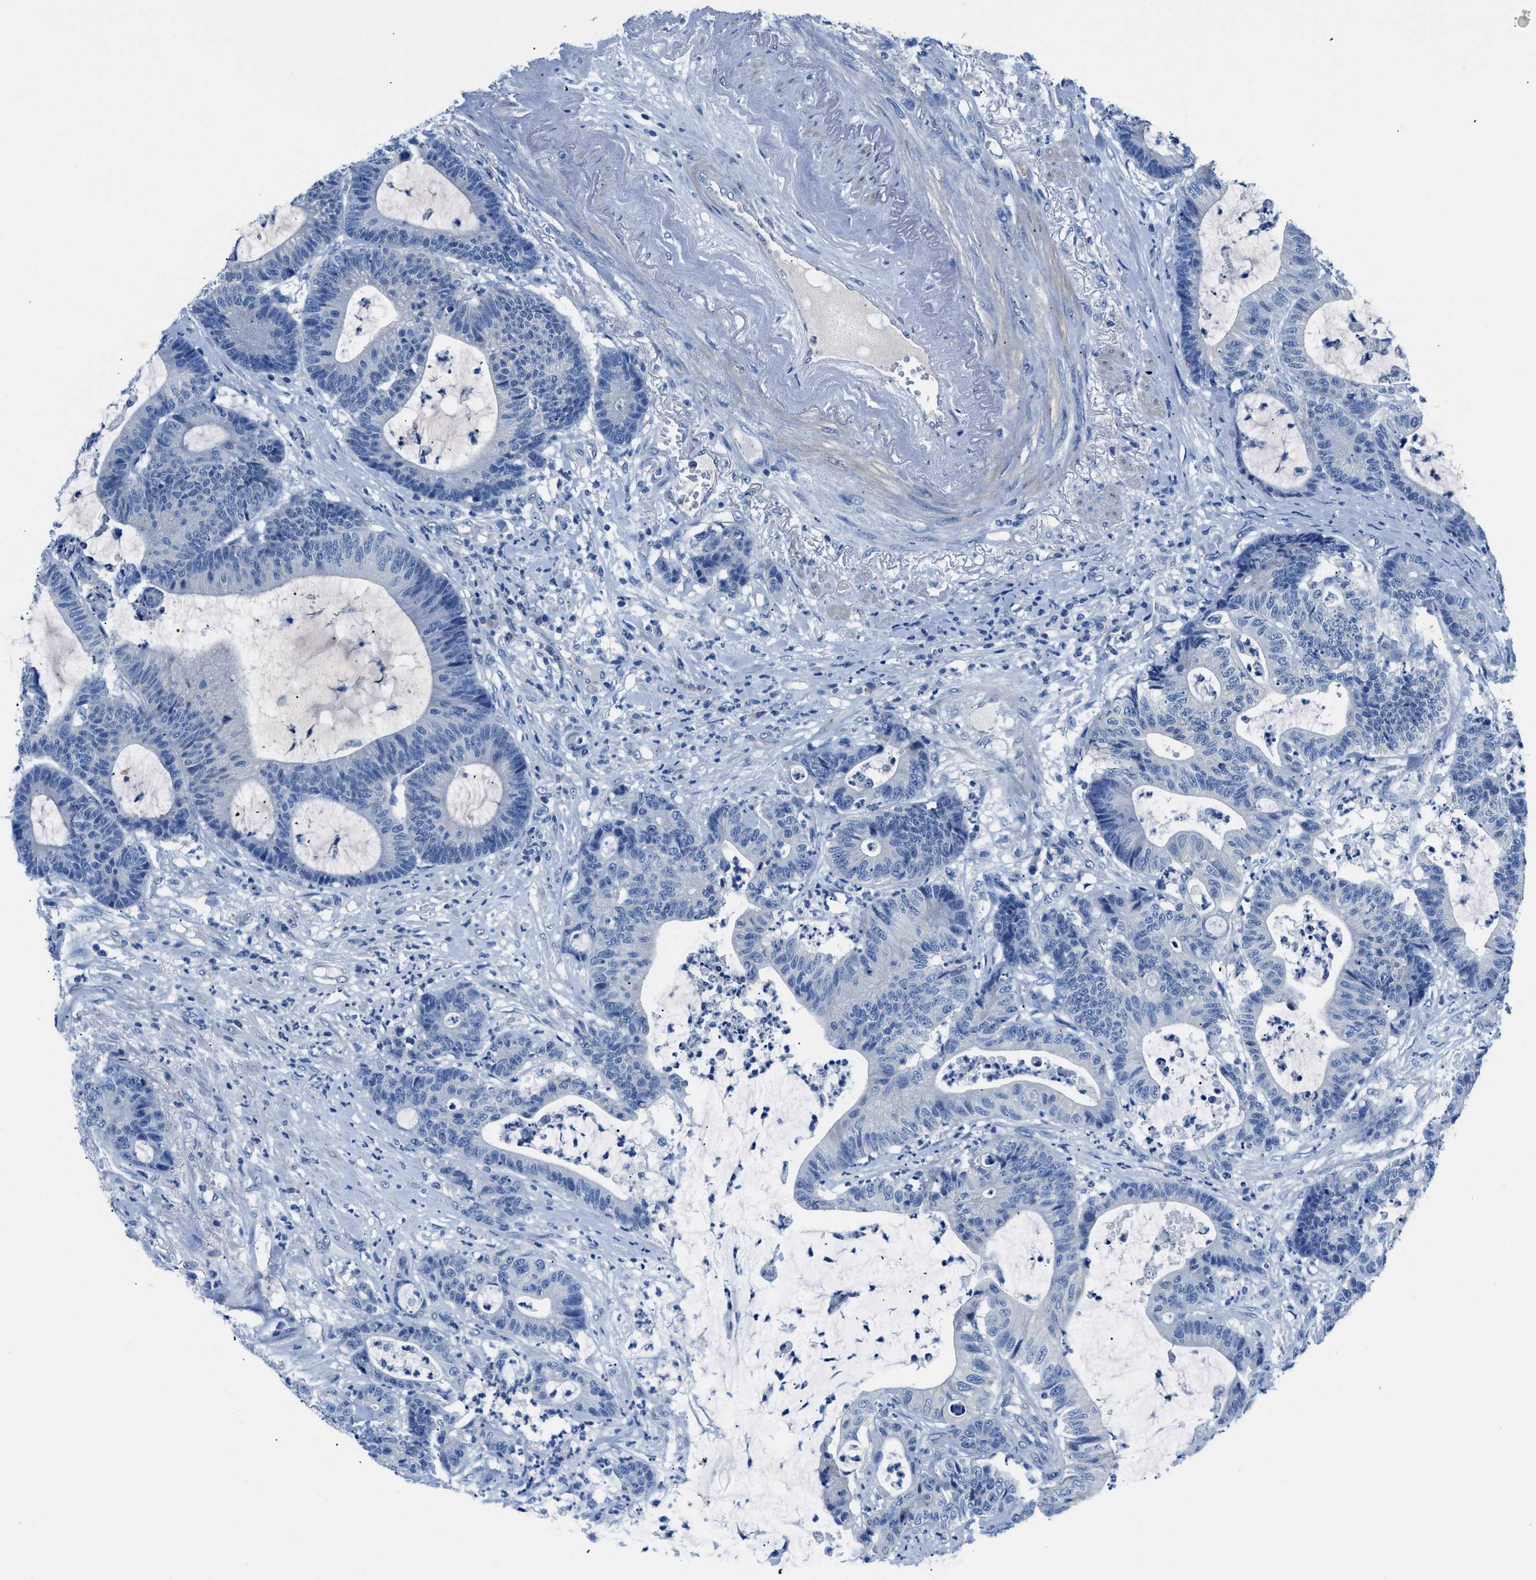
{"staining": {"intensity": "negative", "quantity": "none", "location": "none"}, "tissue": "colorectal cancer", "cell_type": "Tumor cells", "image_type": "cancer", "snomed": [{"axis": "morphology", "description": "Adenocarcinoma, NOS"}, {"axis": "topography", "description": "Colon"}], "caption": "Adenocarcinoma (colorectal) was stained to show a protein in brown. There is no significant positivity in tumor cells.", "gene": "SLC10A6", "patient": {"sex": "female", "age": 84}}